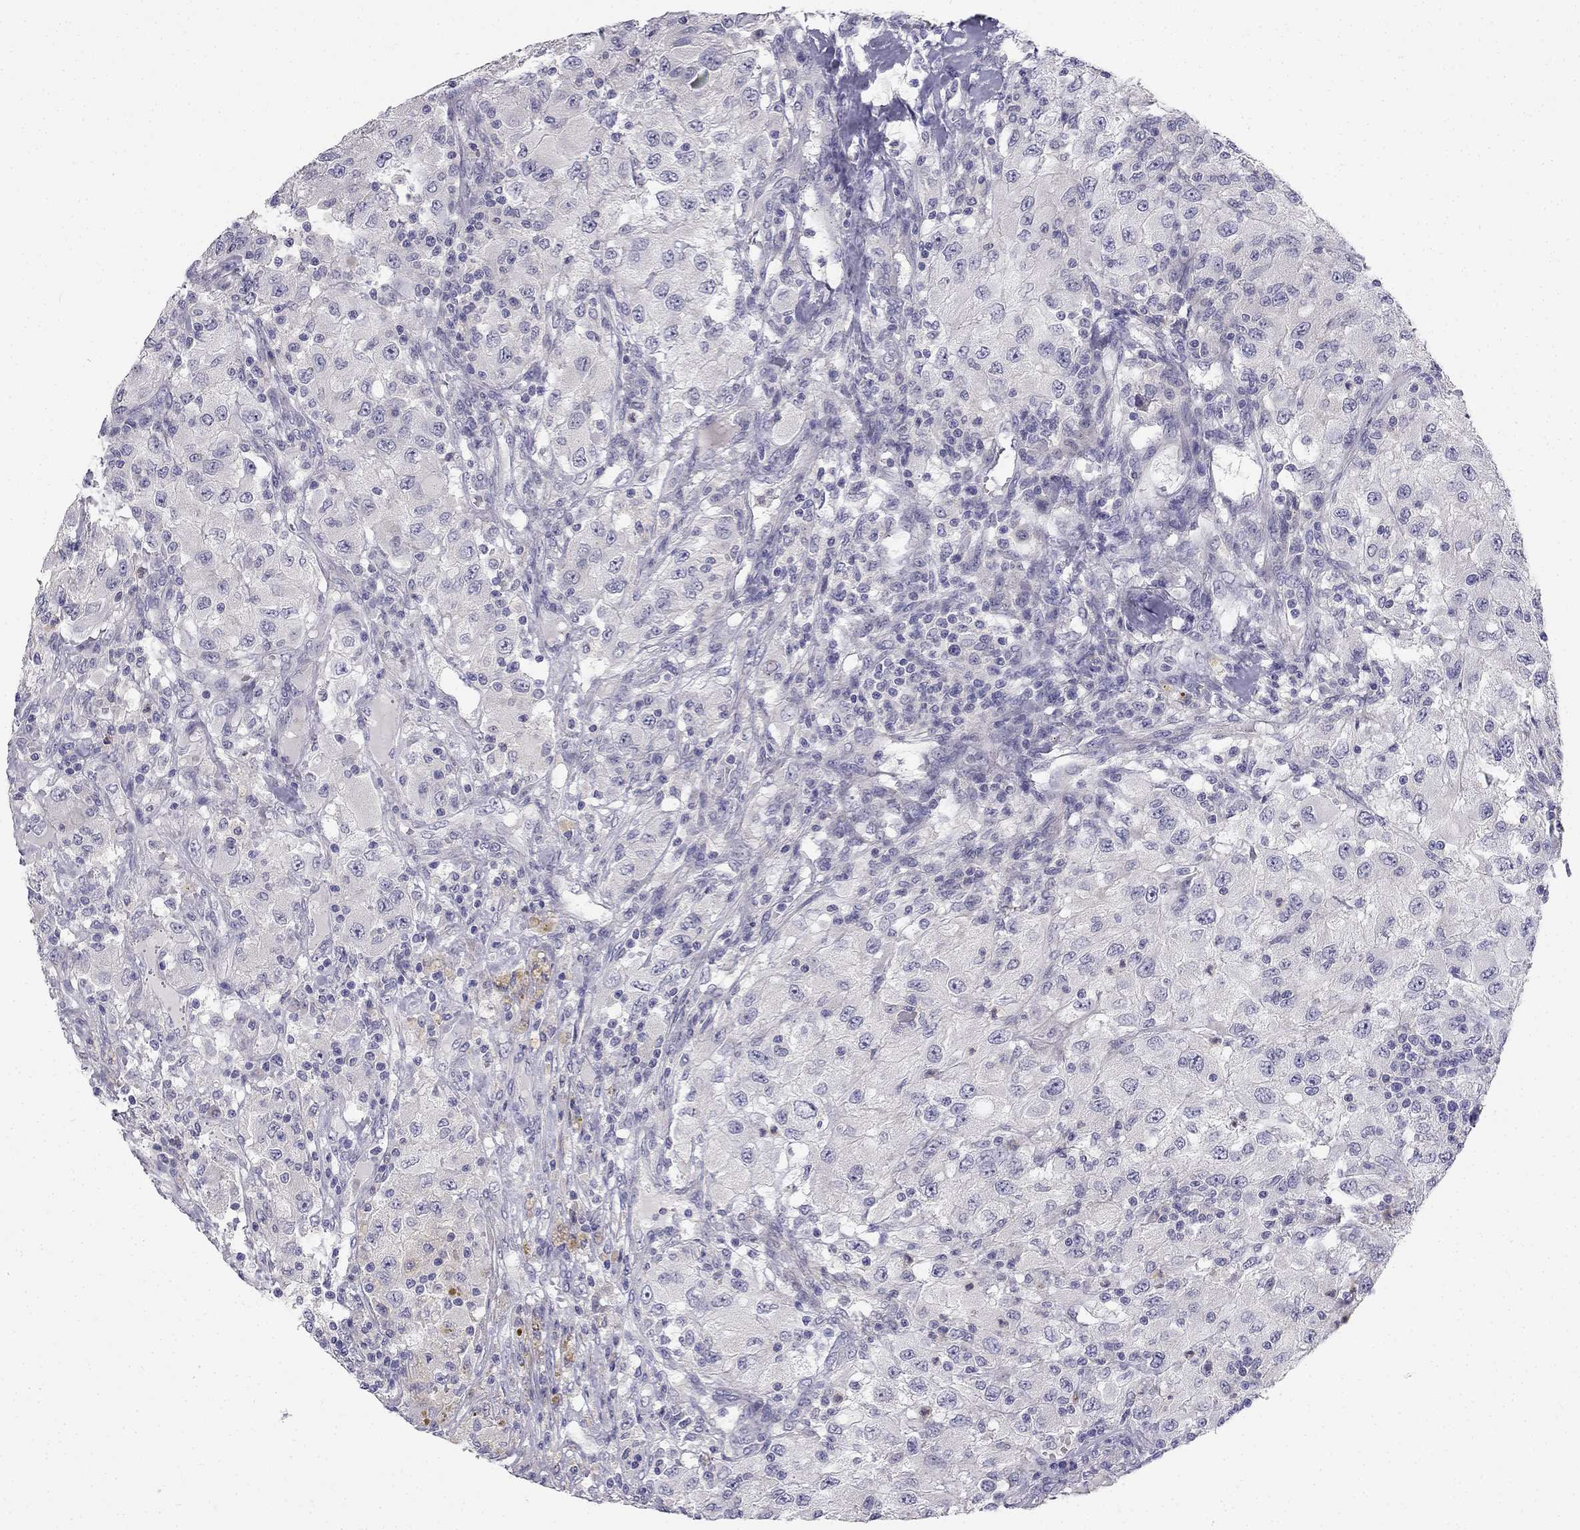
{"staining": {"intensity": "negative", "quantity": "none", "location": "none"}, "tissue": "renal cancer", "cell_type": "Tumor cells", "image_type": "cancer", "snomed": [{"axis": "morphology", "description": "Adenocarcinoma, NOS"}, {"axis": "topography", "description": "Kidney"}], "caption": "IHC photomicrograph of human adenocarcinoma (renal) stained for a protein (brown), which shows no positivity in tumor cells.", "gene": "C16orf89", "patient": {"sex": "female", "age": 67}}